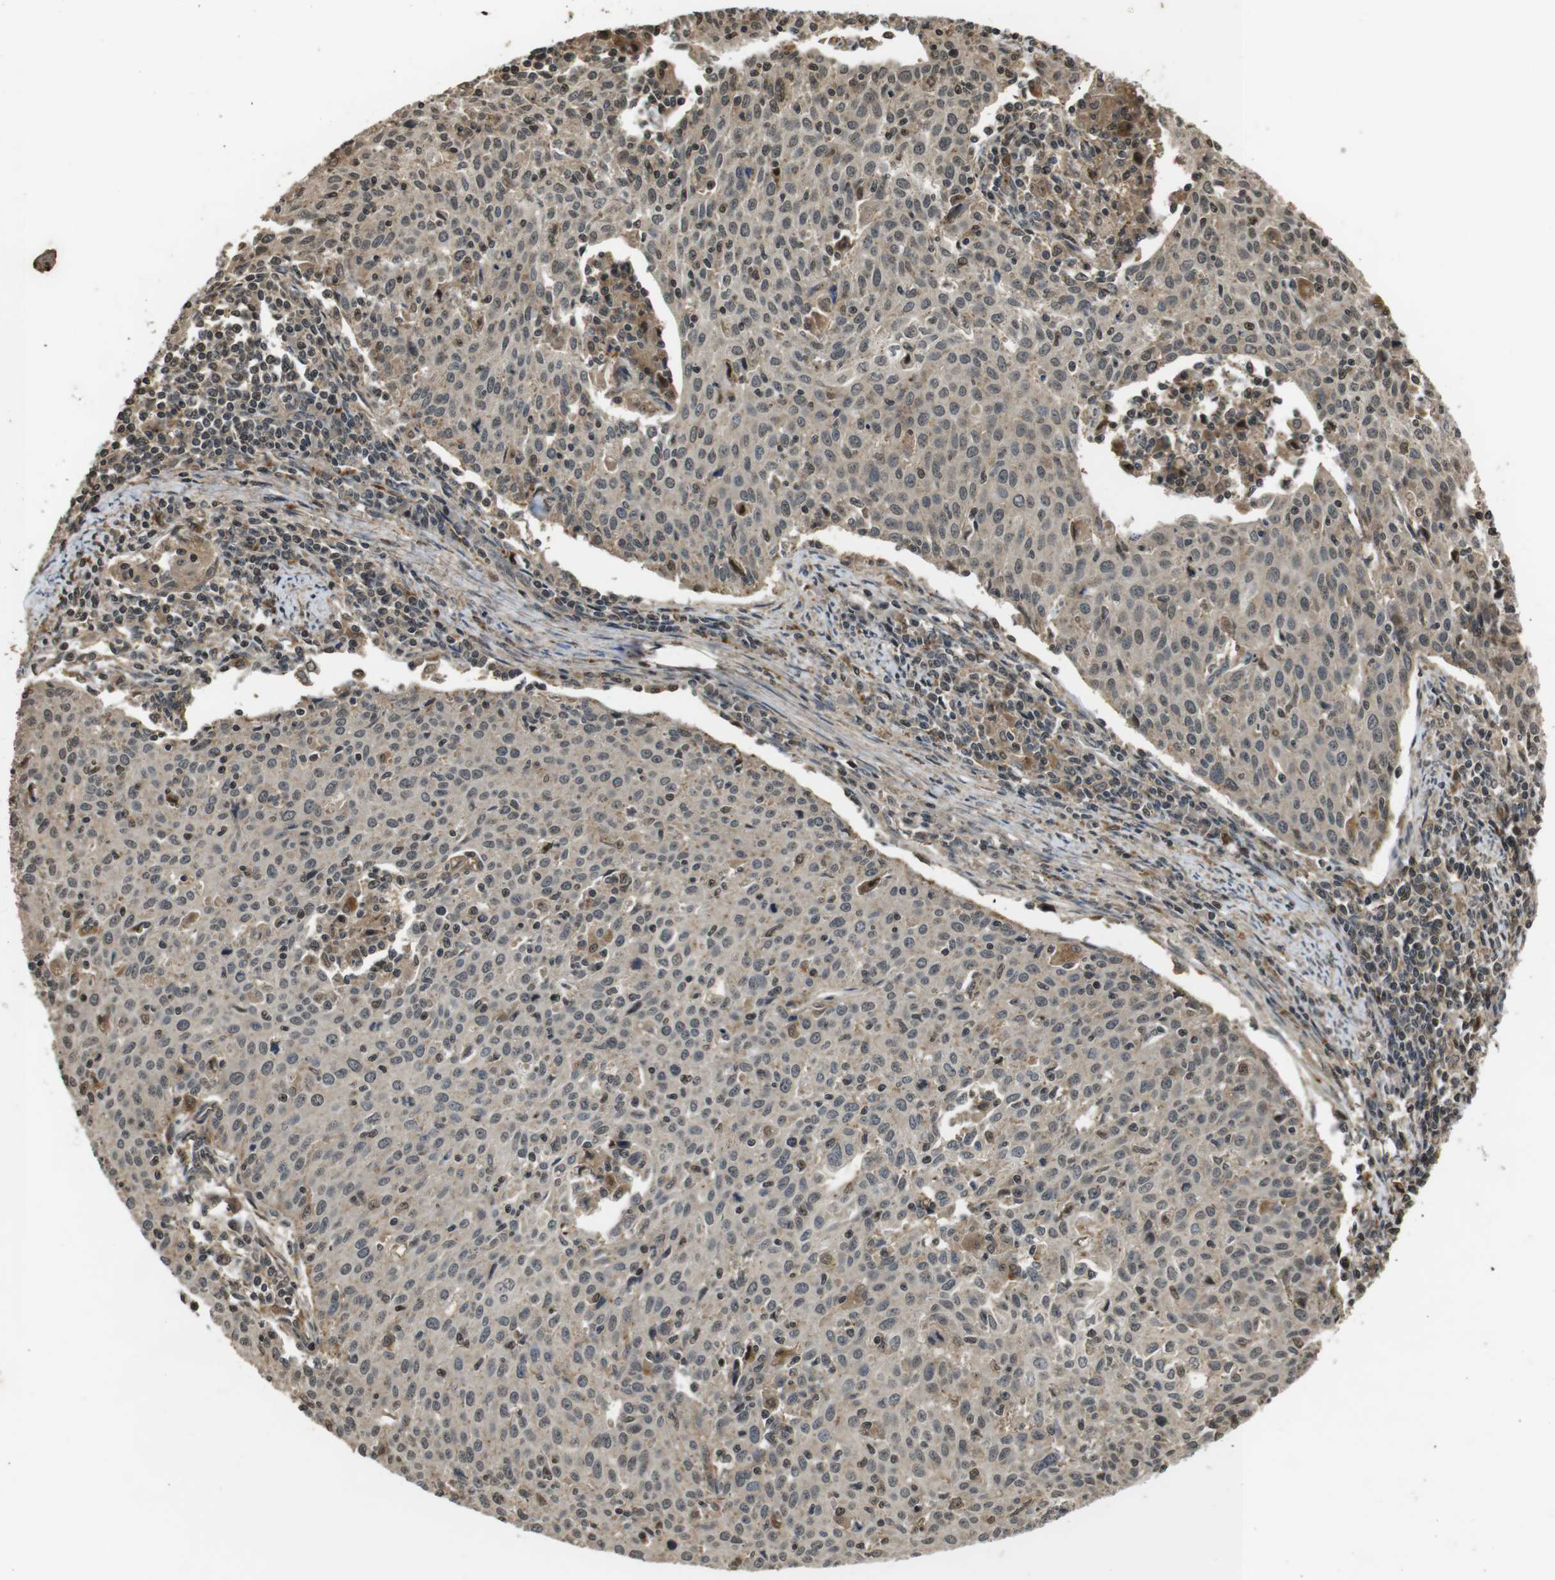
{"staining": {"intensity": "weak", "quantity": ">75%", "location": "cytoplasmic/membranous,nuclear"}, "tissue": "cervical cancer", "cell_type": "Tumor cells", "image_type": "cancer", "snomed": [{"axis": "morphology", "description": "Squamous cell carcinoma, NOS"}, {"axis": "topography", "description": "Cervix"}], "caption": "There is low levels of weak cytoplasmic/membranous and nuclear expression in tumor cells of cervical cancer (squamous cell carcinoma), as demonstrated by immunohistochemical staining (brown color).", "gene": "FZD10", "patient": {"sex": "female", "age": 38}}